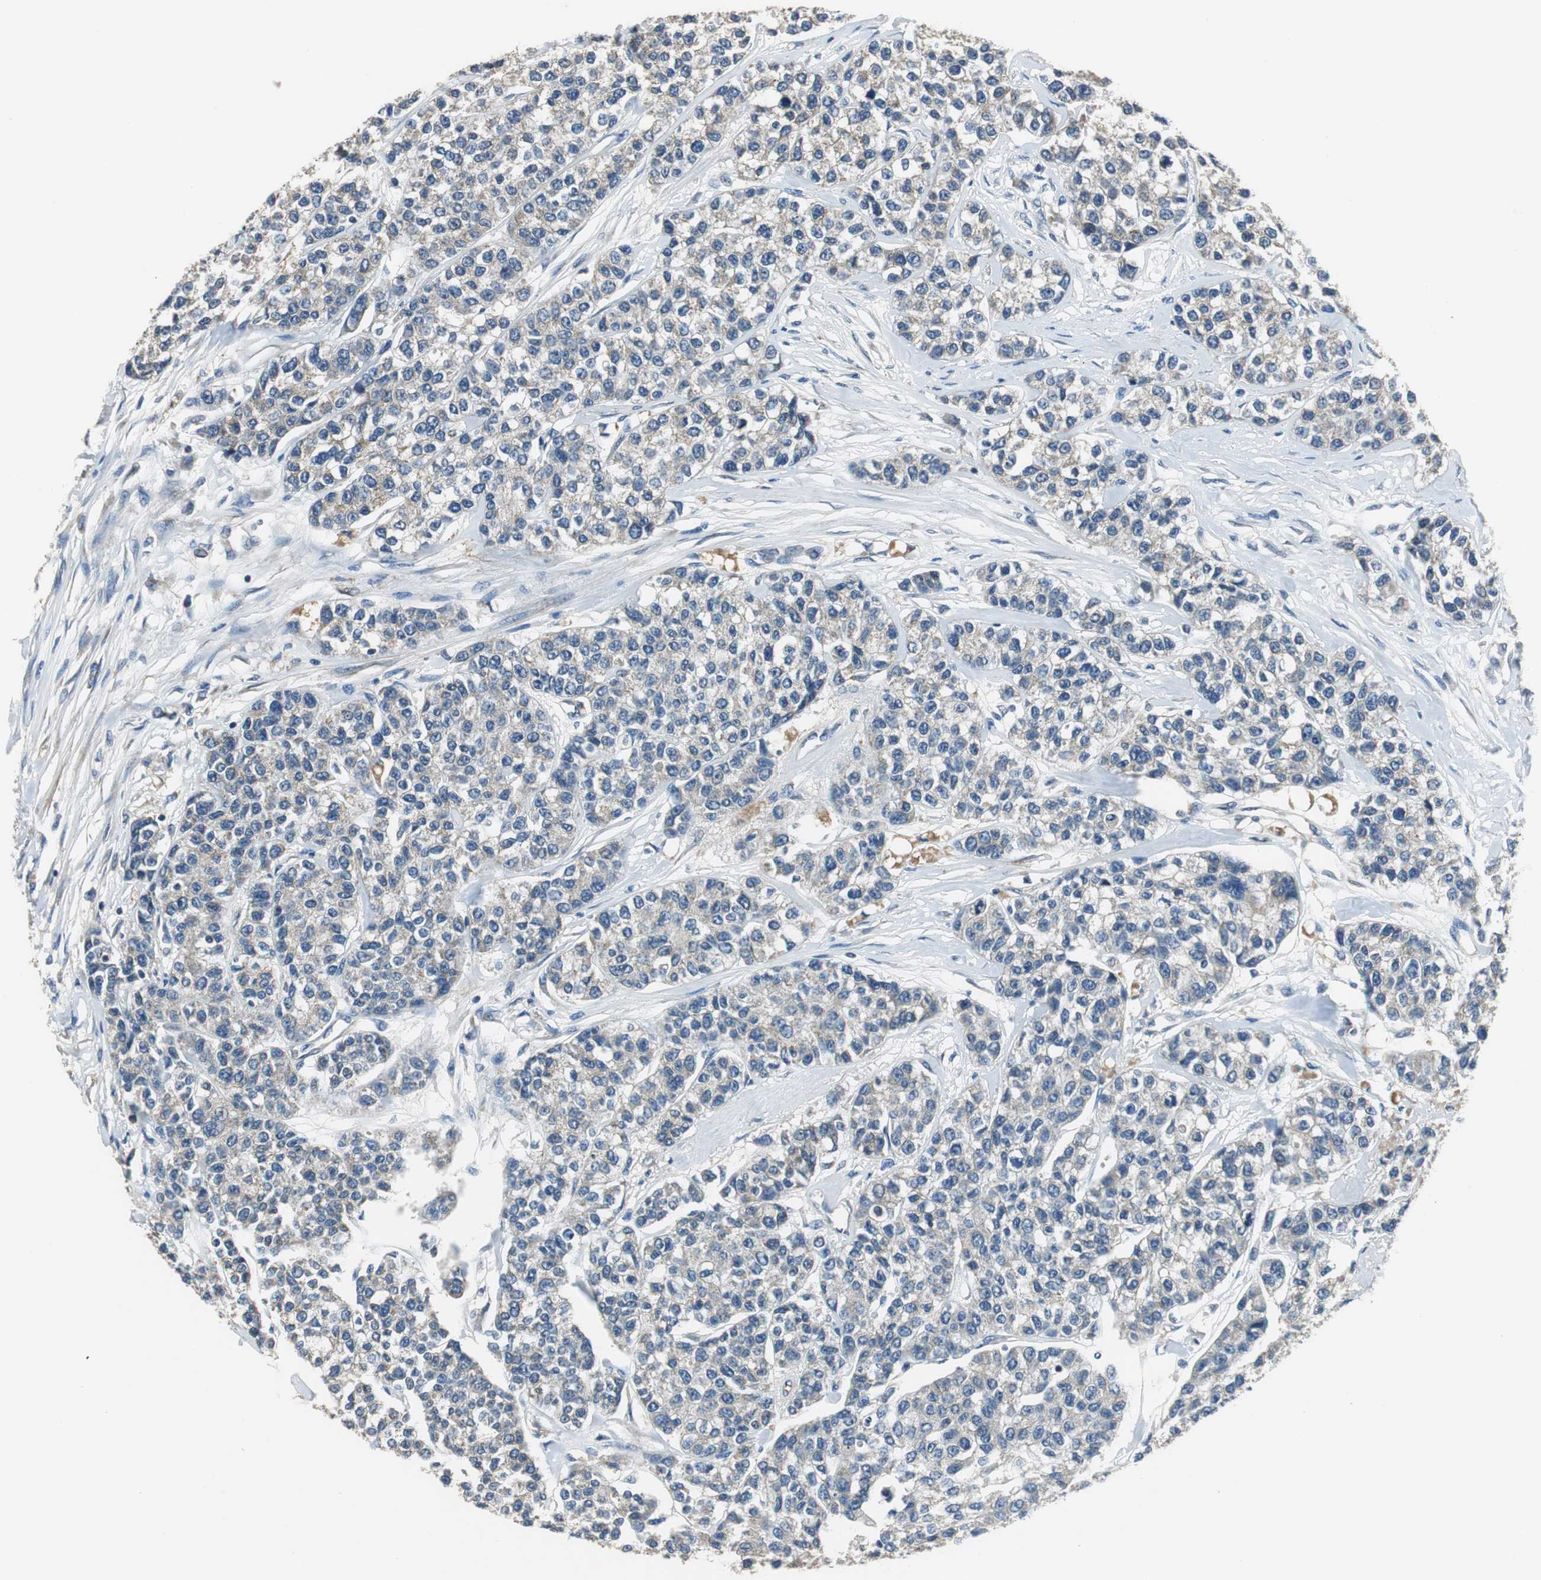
{"staining": {"intensity": "negative", "quantity": "none", "location": "none"}, "tissue": "breast cancer", "cell_type": "Tumor cells", "image_type": "cancer", "snomed": [{"axis": "morphology", "description": "Duct carcinoma"}, {"axis": "topography", "description": "Breast"}], "caption": "Image shows no significant protein positivity in tumor cells of invasive ductal carcinoma (breast).", "gene": "MTIF2", "patient": {"sex": "female", "age": 51}}